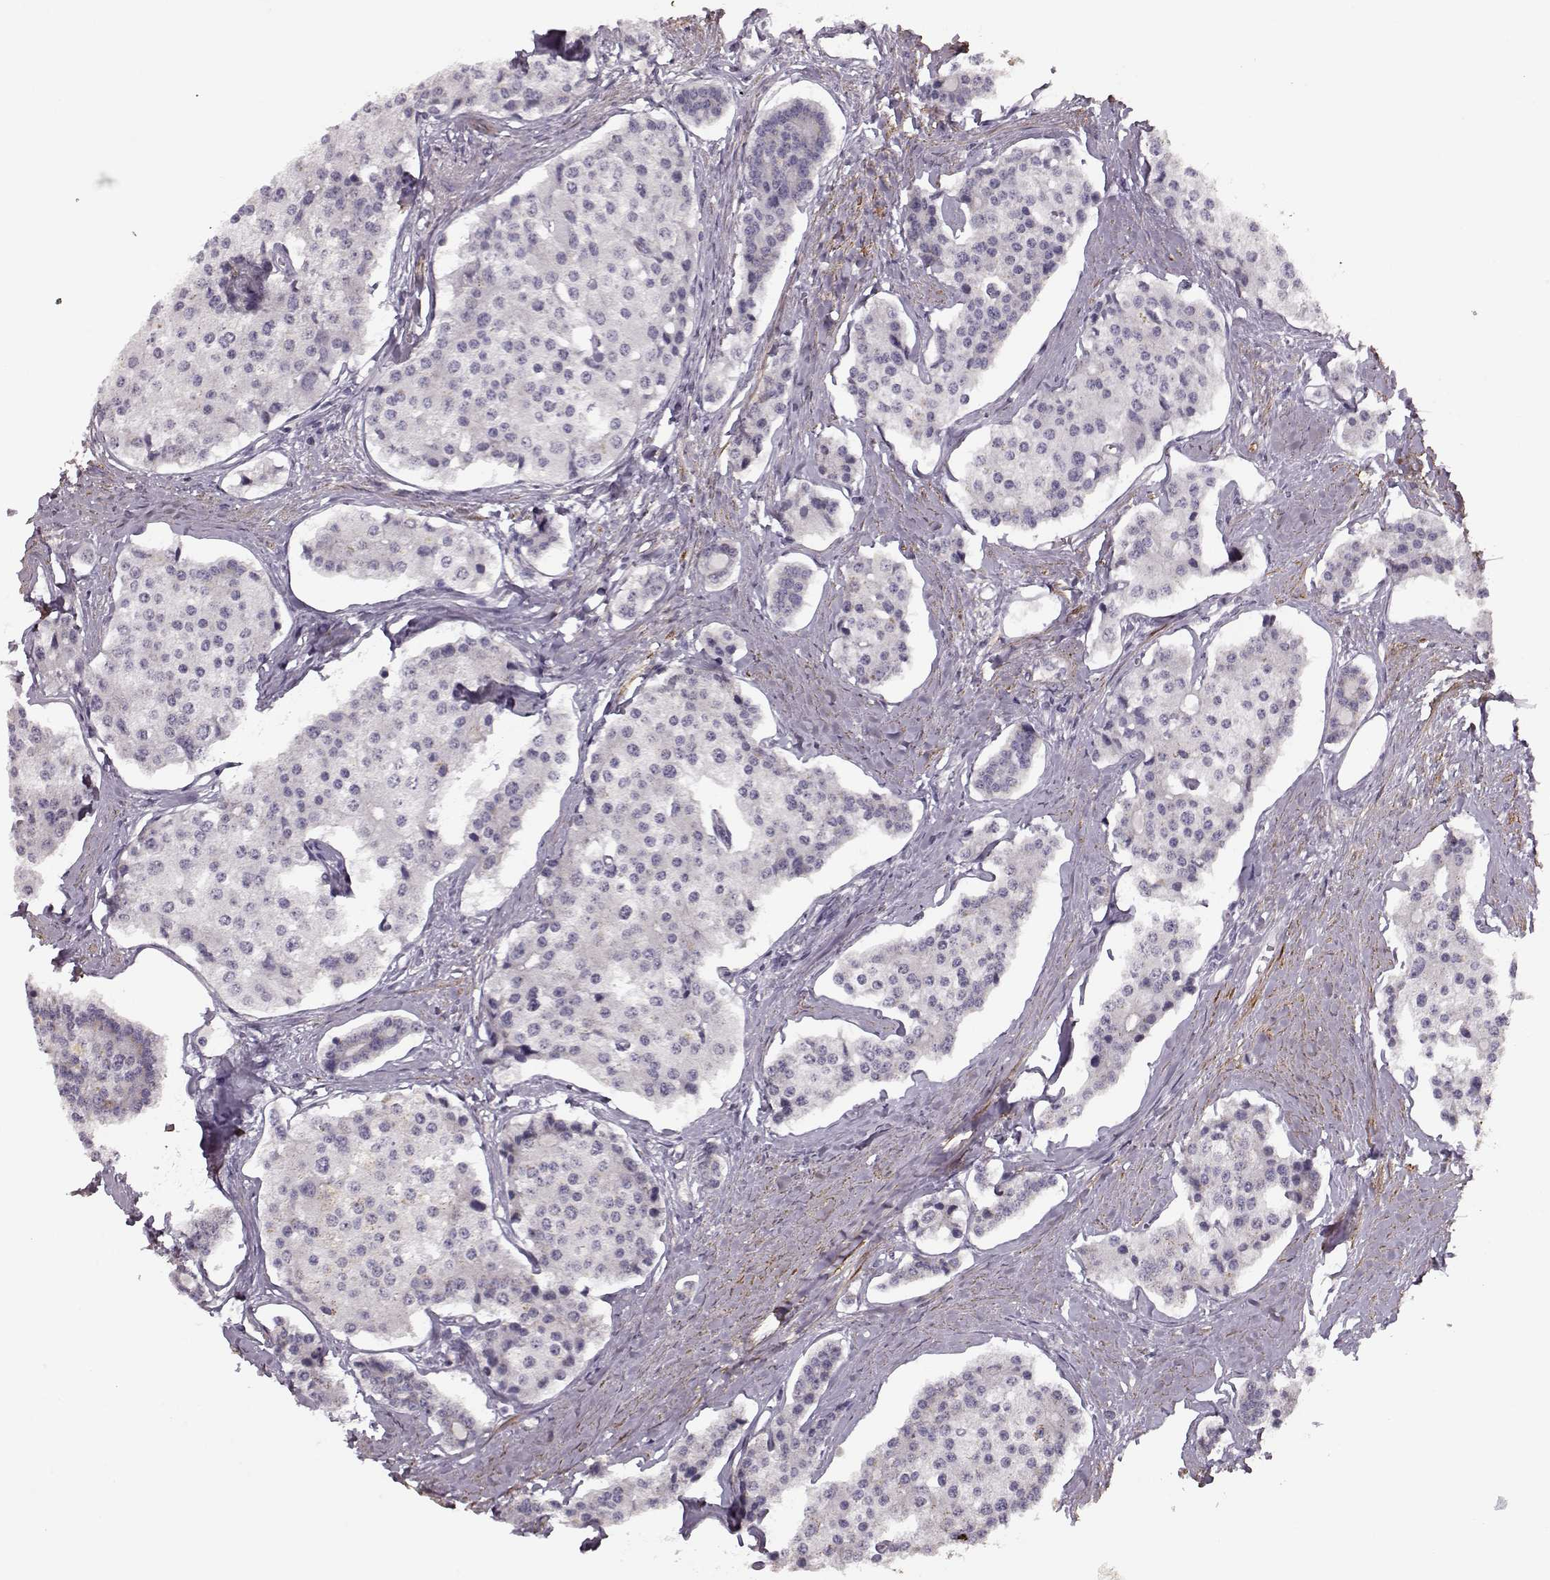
{"staining": {"intensity": "negative", "quantity": "none", "location": "none"}, "tissue": "carcinoid", "cell_type": "Tumor cells", "image_type": "cancer", "snomed": [{"axis": "morphology", "description": "Carcinoid, malignant, NOS"}, {"axis": "topography", "description": "Small intestine"}], "caption": "Tumor cells show no significant positivity in carcinoid.", "gene": "SLAIN2", "patient": {"sex": "female", "age": 65}}